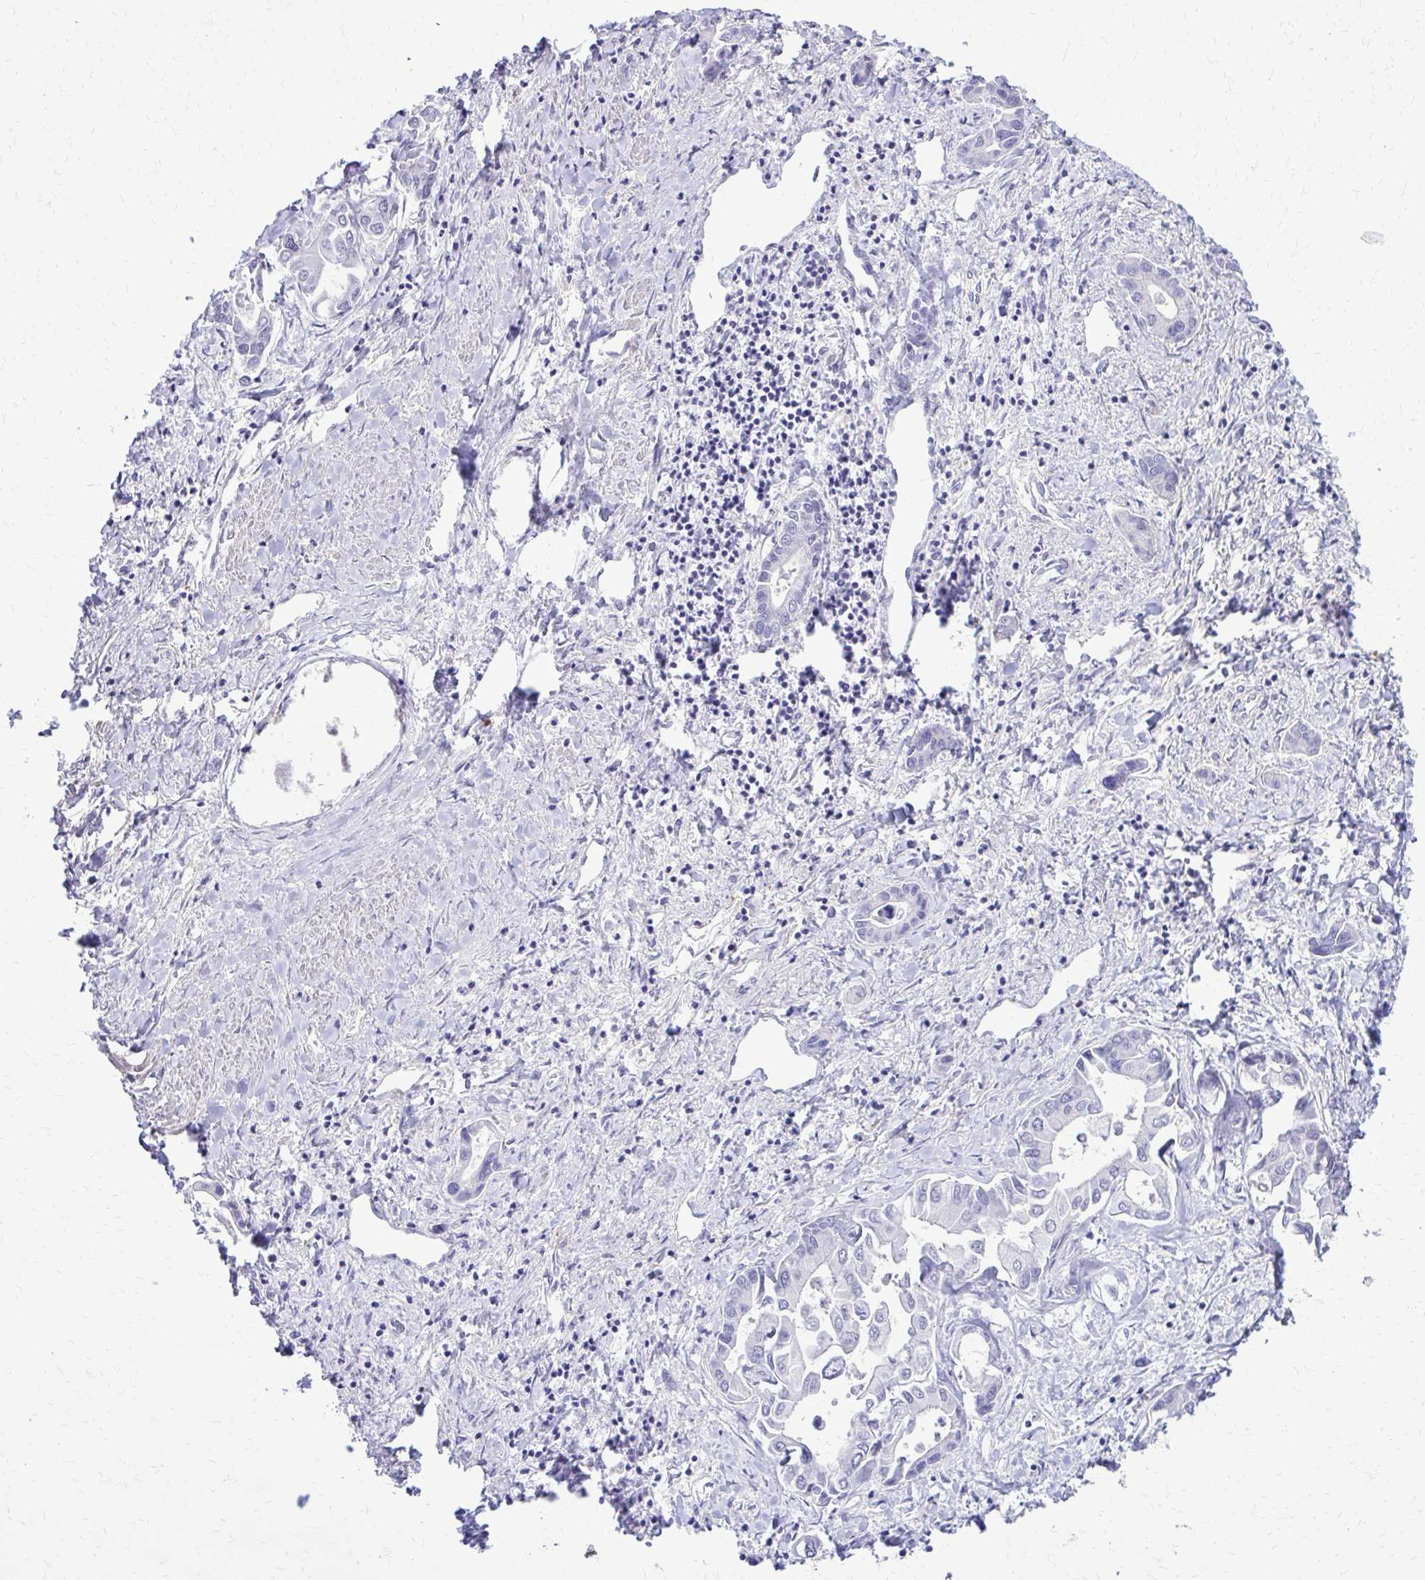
{"staining": {"intensity": "negative", "quantity": "none", "location": "none"}, "tissue": "liver cancer", "cell_type": "Tumor cells", "image_type": "cancer", "snomed": [{"axis": "morphology", "description": "Cholangiocarcinoma"}, {"axis": "topography", "description": "Liver"}], "caption": "High magnification brightfield microscopy of liver cancer stained with DAB (3,3'-diaminobenzidine) (brown) and counterstained with hematoxylin (blue): tumor cells show no significant expression.", "gene": "RASL11B", "patient": {"sex": "male", "age": 66}}